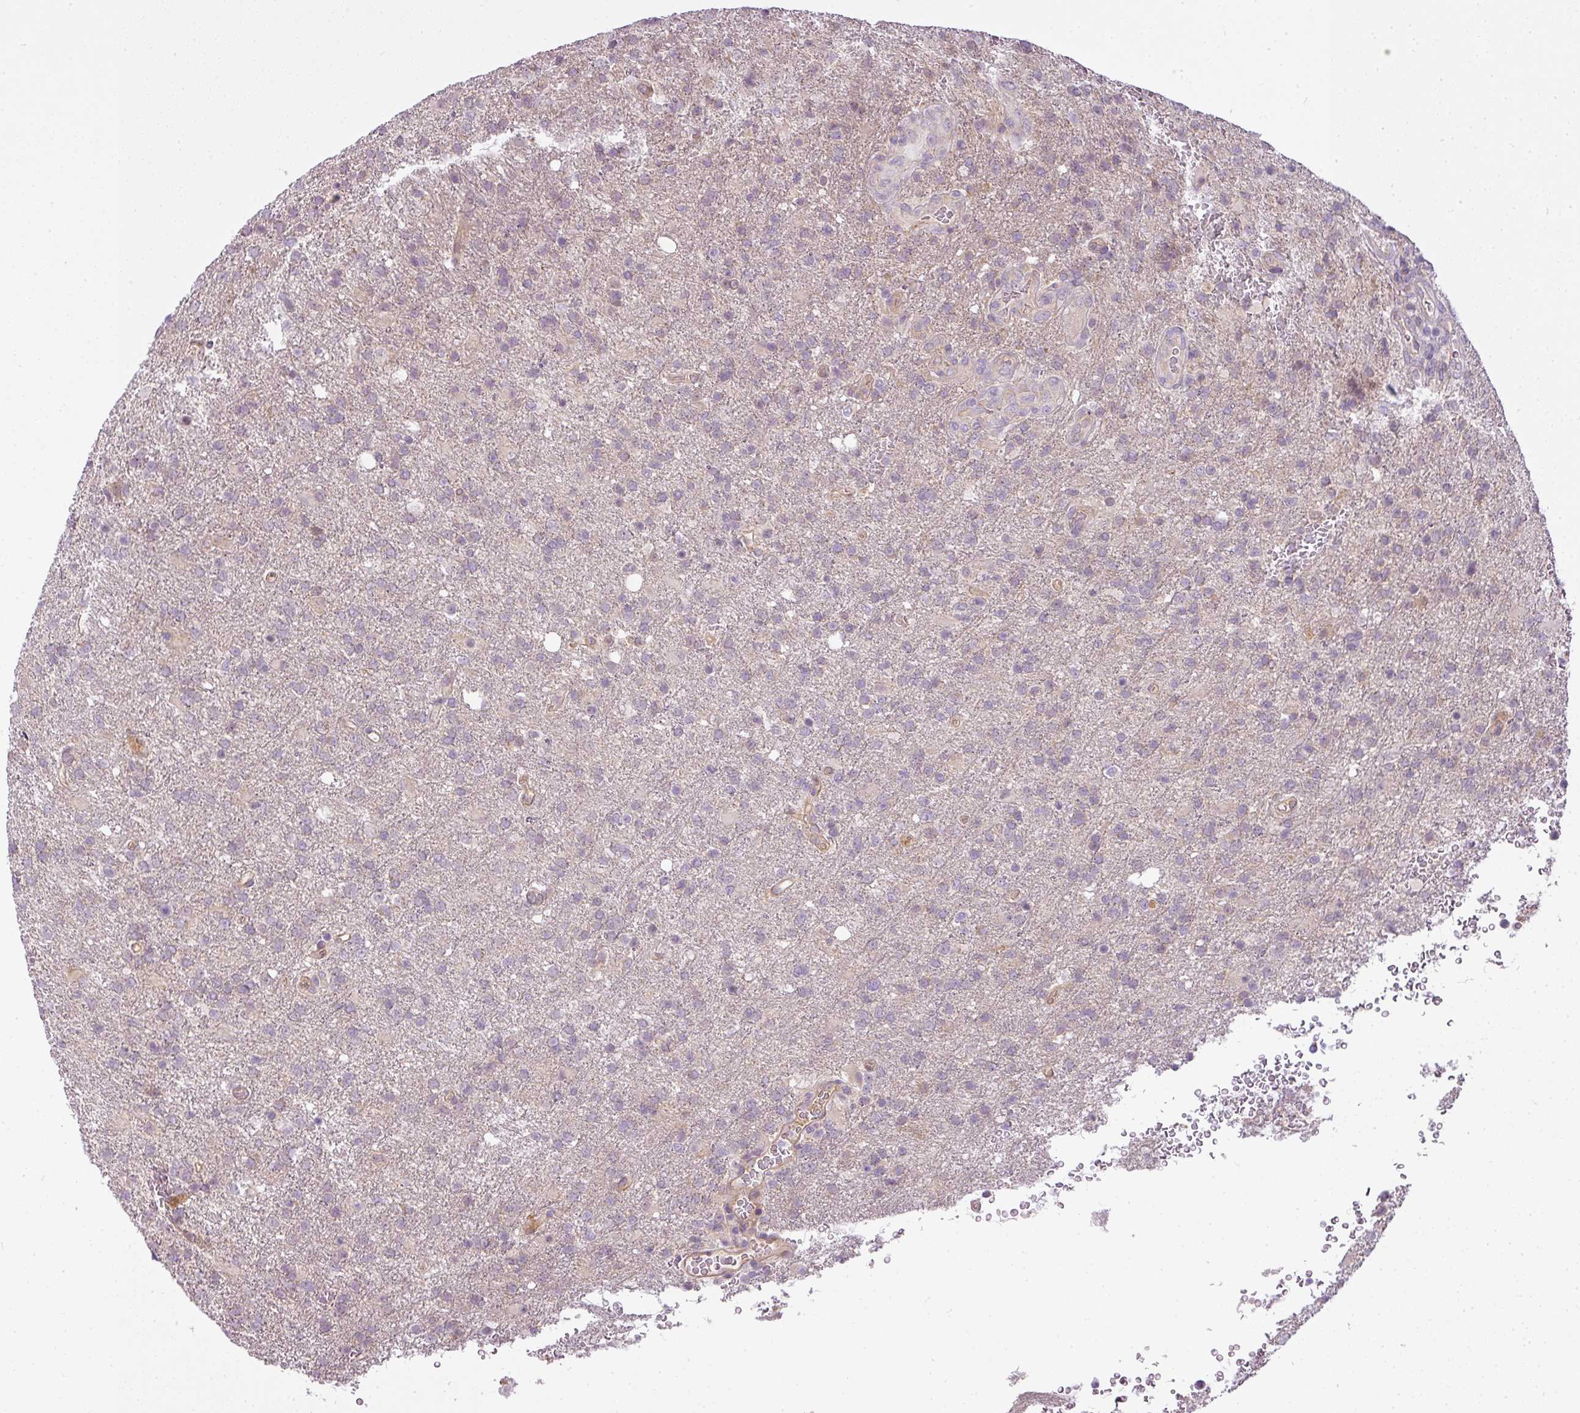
{"staining": {"intensity": "negative", "quantity": "none", "location": "none"}, "tissue": "glioma", "cell_type": "Tumor cells", "image_type": "cancer", "snomed": [{"axis": "morphology", "description": "Glioma, malignant, High grade"}, {"axis": "topography", "description": "Brain"}], "caption": "Photomicrograph shows no protein positivity in tumor cells of high-grade glioma (malignant) tissue.", "gene": "LY75", "patient": {"sex": "female", "age": 74}}